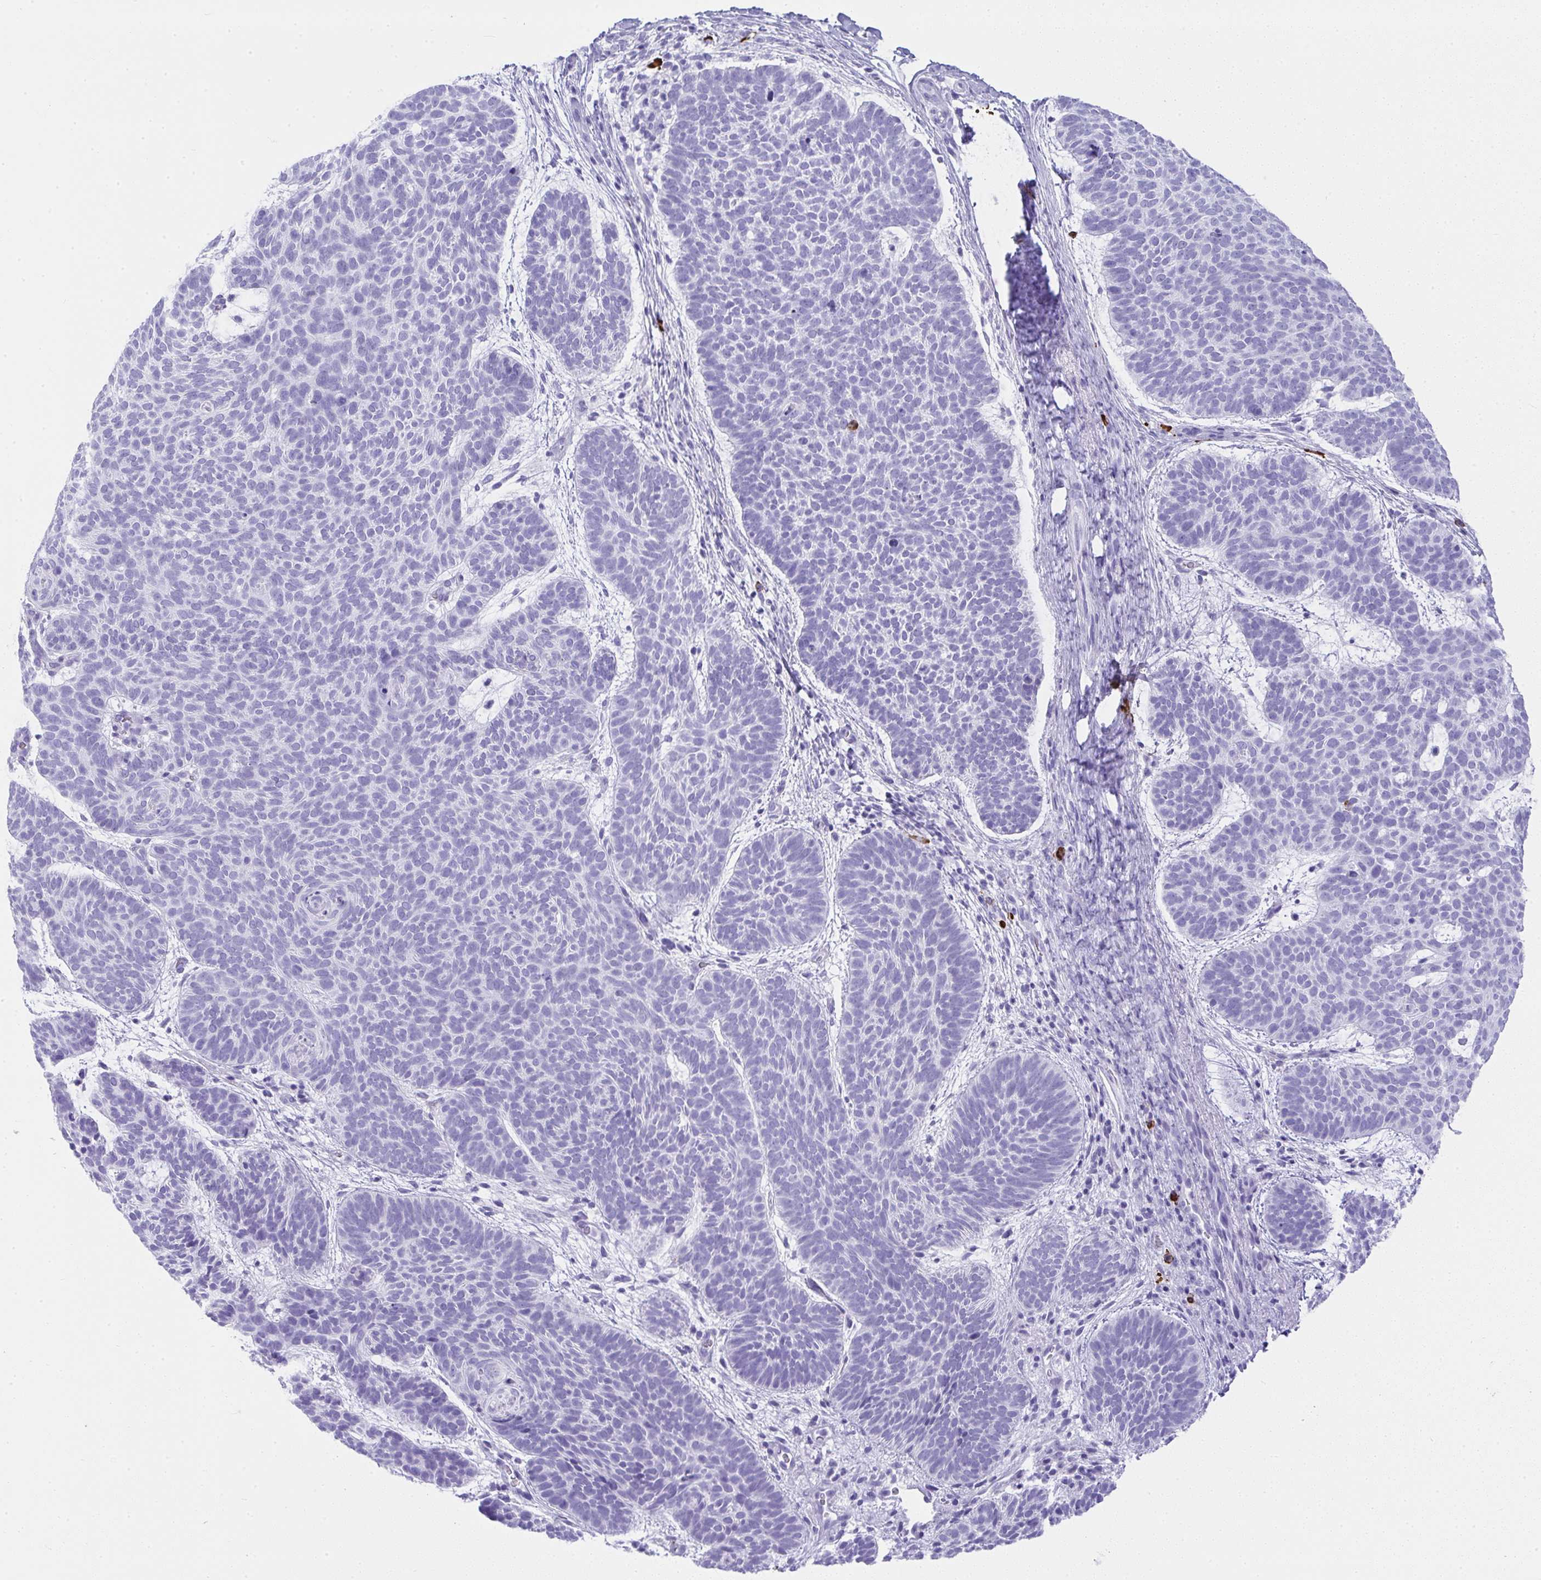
{"staining": {"intensity": "negative", "quantity": "none", "location": "none"}, "tissue": "skin cancer", "cell_type": "Tumor cells", "image_type": "cancer", "snomed": [{"axis": "morphology", "description": "Basal cell carcinoma"}, {"axis": "topography", "description": "Skin"}, {"axis": "topography", "description": "Skin of face"}], "caption": "Basal cell carcinoma (skin) was stained to show a protein in brown. There is no significant positivity in tumor cells.", "gene": "CDADC1", "patient": {"sex": "male", "age": 73}}